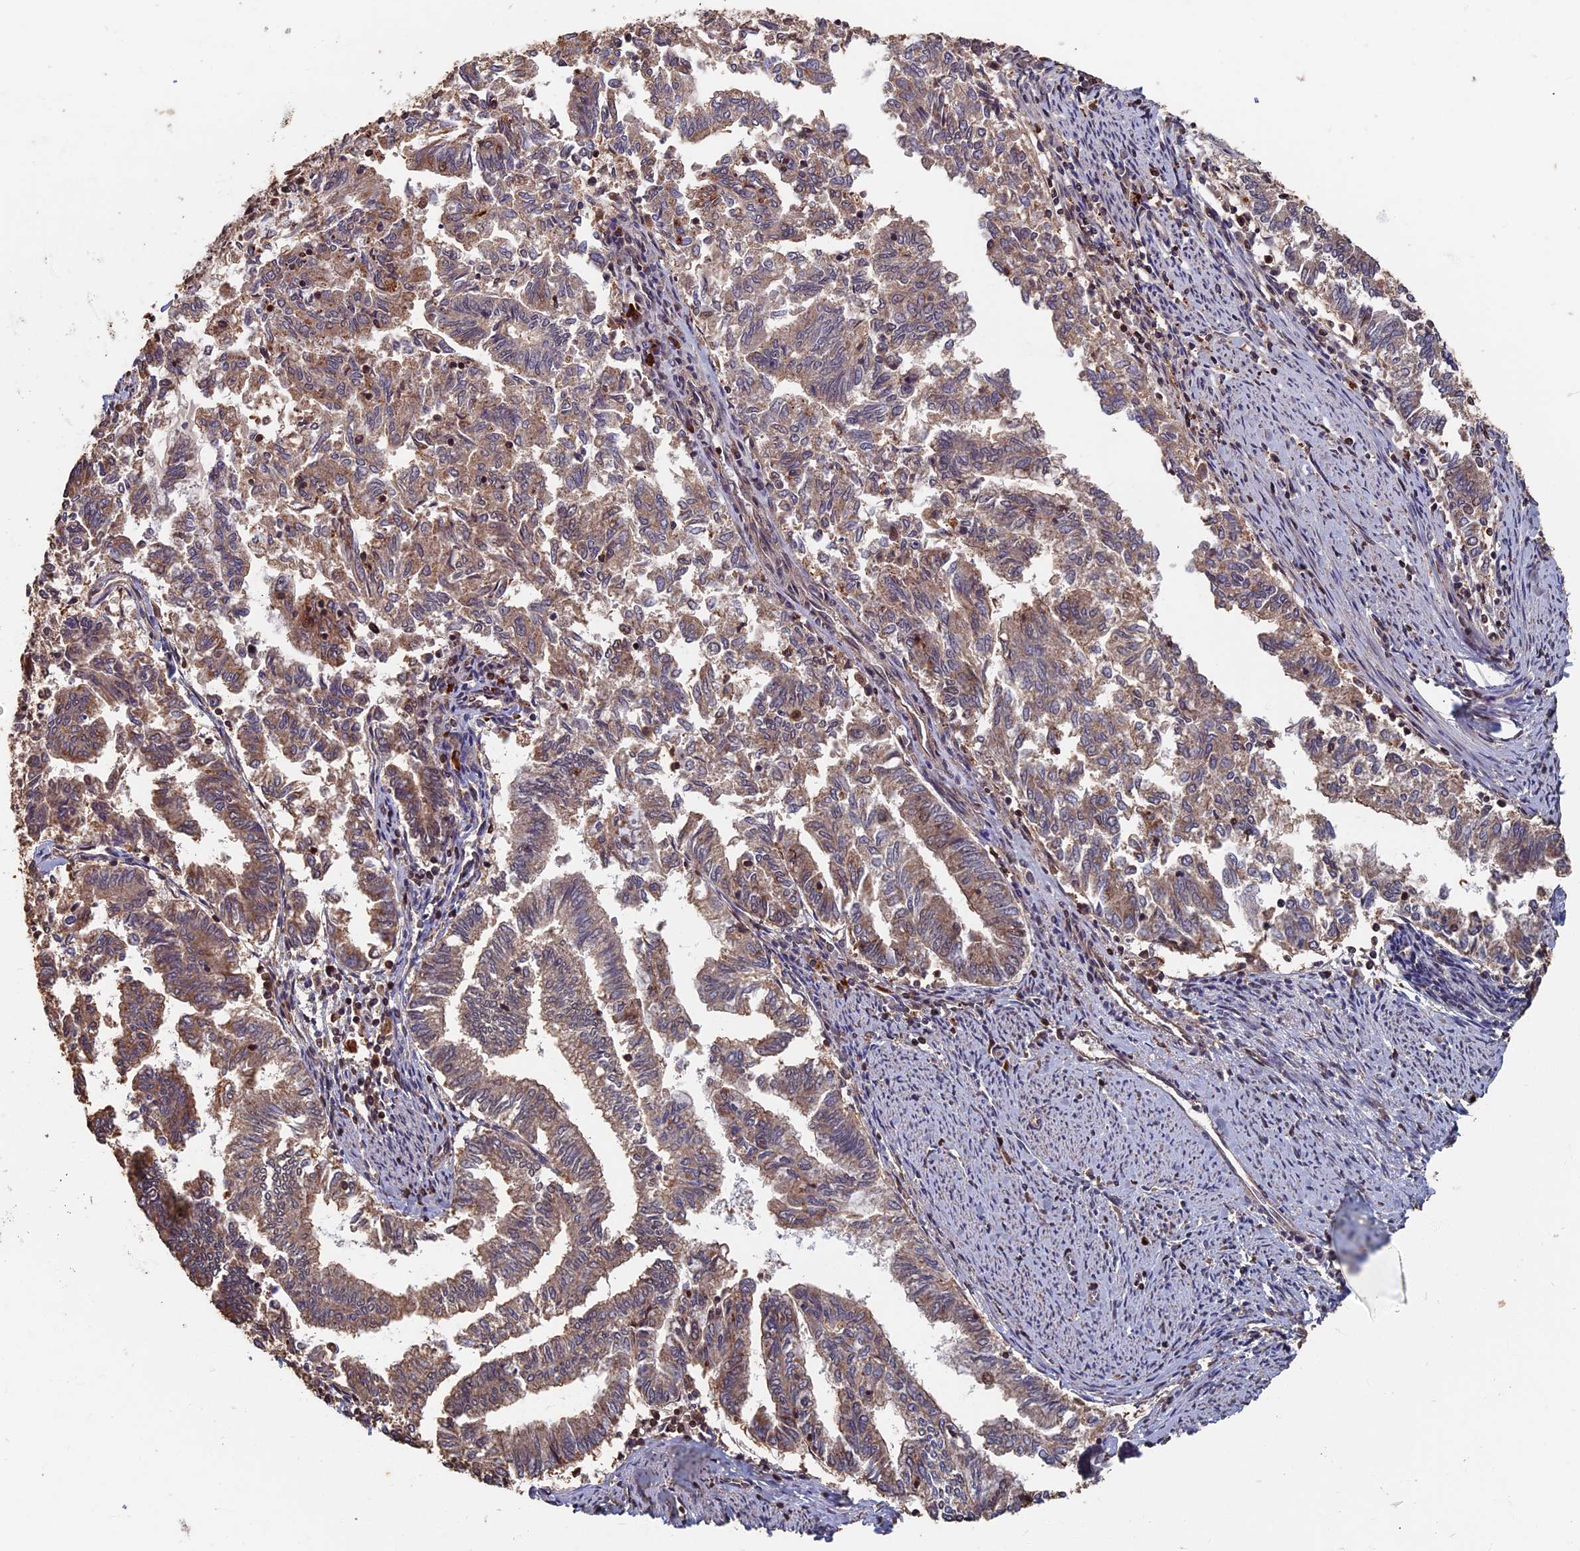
{"staining": {"intensity": "moderate", "quantity": ">75%", "location": "cytoplasmic/membranous"}, "tissue": "endometrial cancer", "cell_type": "Tumor cells", "image_type": "cancer", "snomed": [{"axis": "morphology", "description": "Adenocarcinoma, NOS"}, {"axis": "topography", "description": "Endometrium"}], "caption": "Immunohistochemistry (IHC) staining of endometrial adenocarcinoma, which displays medium levels of moderate cytoplasmic/membranous staining in about >75% of tumor cells indicating moderate cytoplasmic/membranous protein expression. The staining was performed using DAB (brown) for protein detection and nuclei were counterstained in hematoxylin (blue).", "gene": "RASGRF1", "patient": {"sex": "female", "age": 79}}